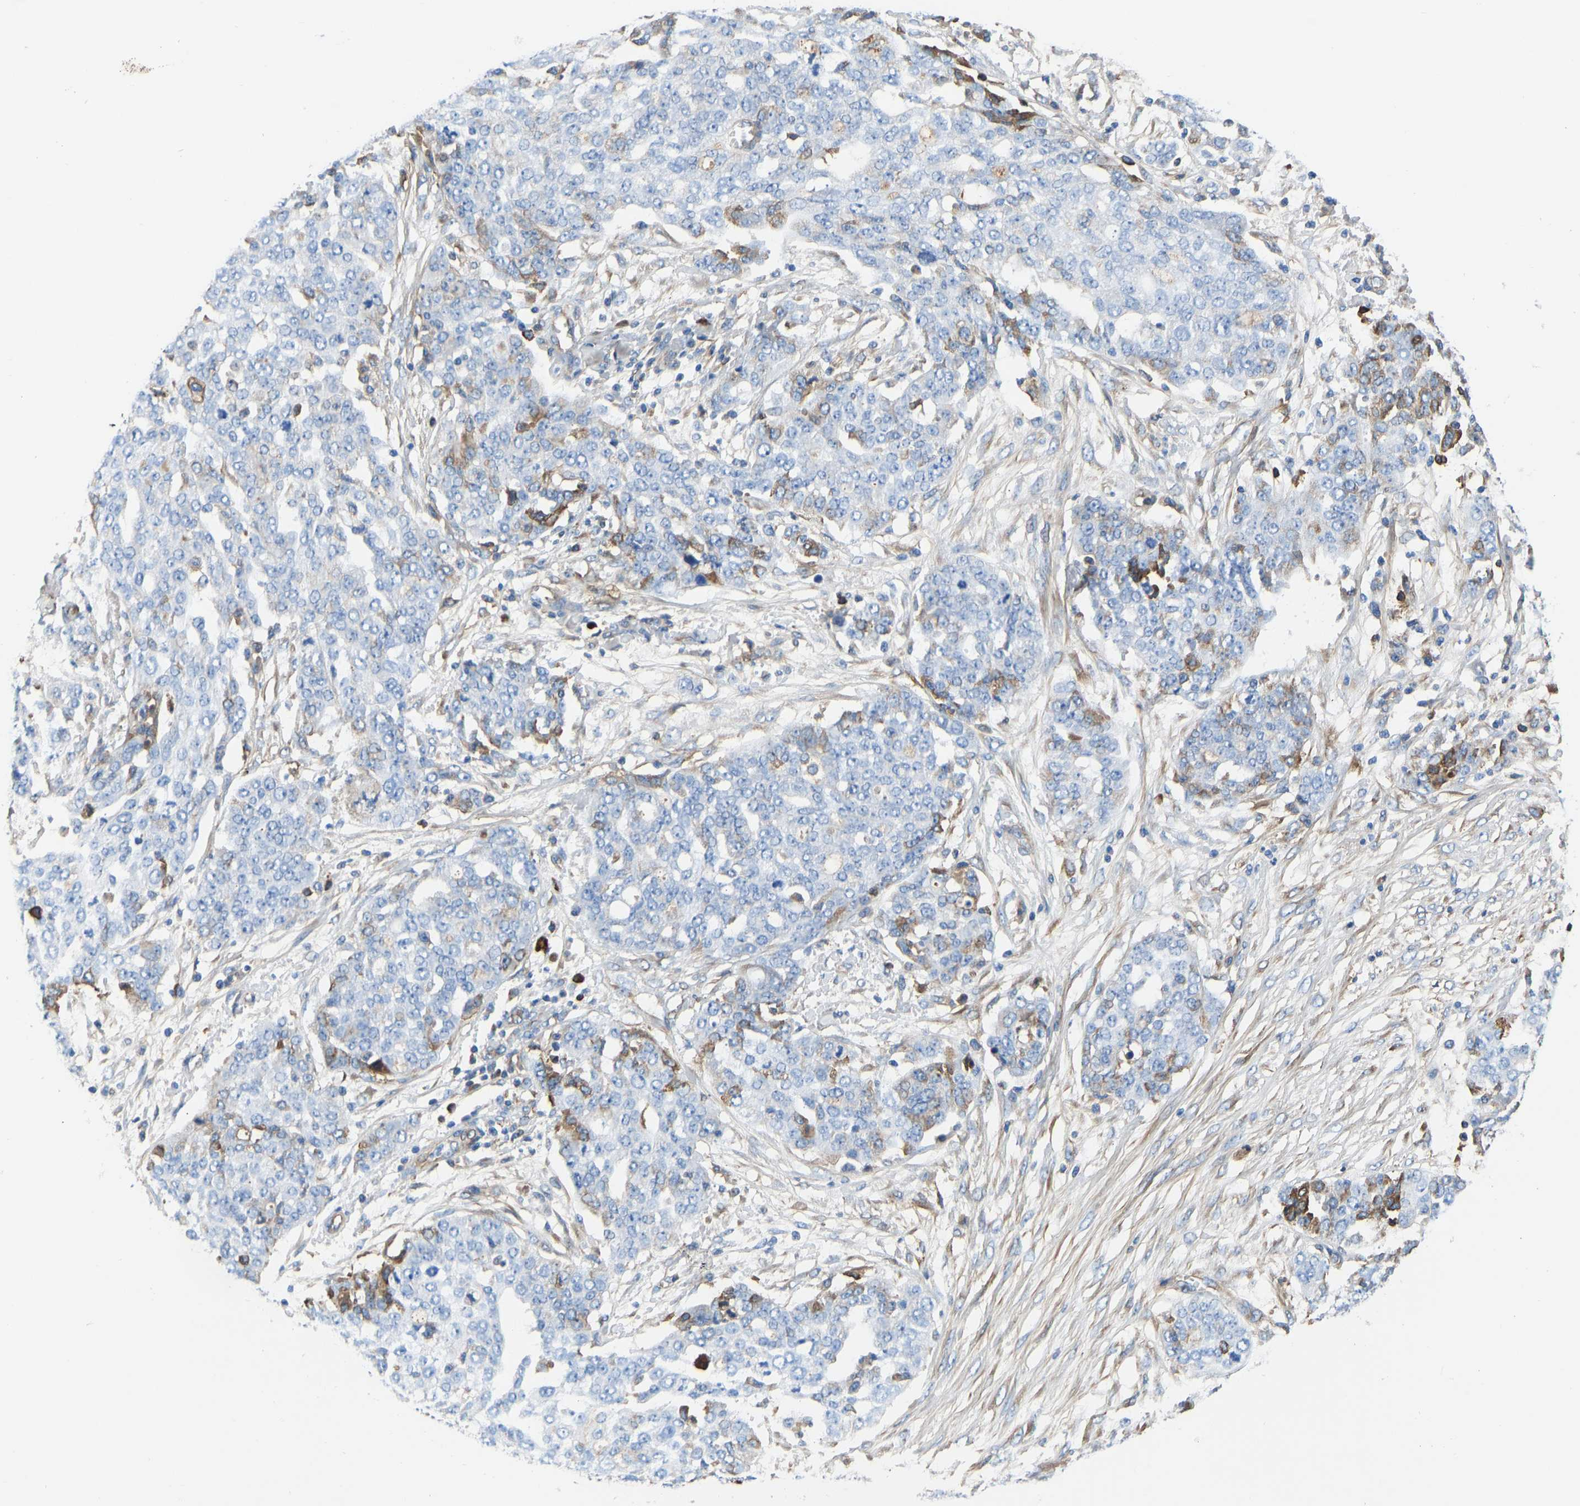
{"staining": {"intensity": "negative", "quantity": "none", "location": "none"}, "tissue": "ovarian cancer", "cell_type": "Tumor cells", "image_type": "cancer", "snomed": [{"axis": "morphology", "description": "Cystadenocarcinoma, serous, NOS"}, {"axis": "topography", "description": "Soft tissue"}, {"axis": "topography", "description": "Ovary"}], "caption": "Serous cystadenocarcinoma (ovarian) was stained to show a protein in brown. There is no significant staining in tumor cells.", "gene": "HSPG2", "patient": {"sex": "female", "age": 57}}